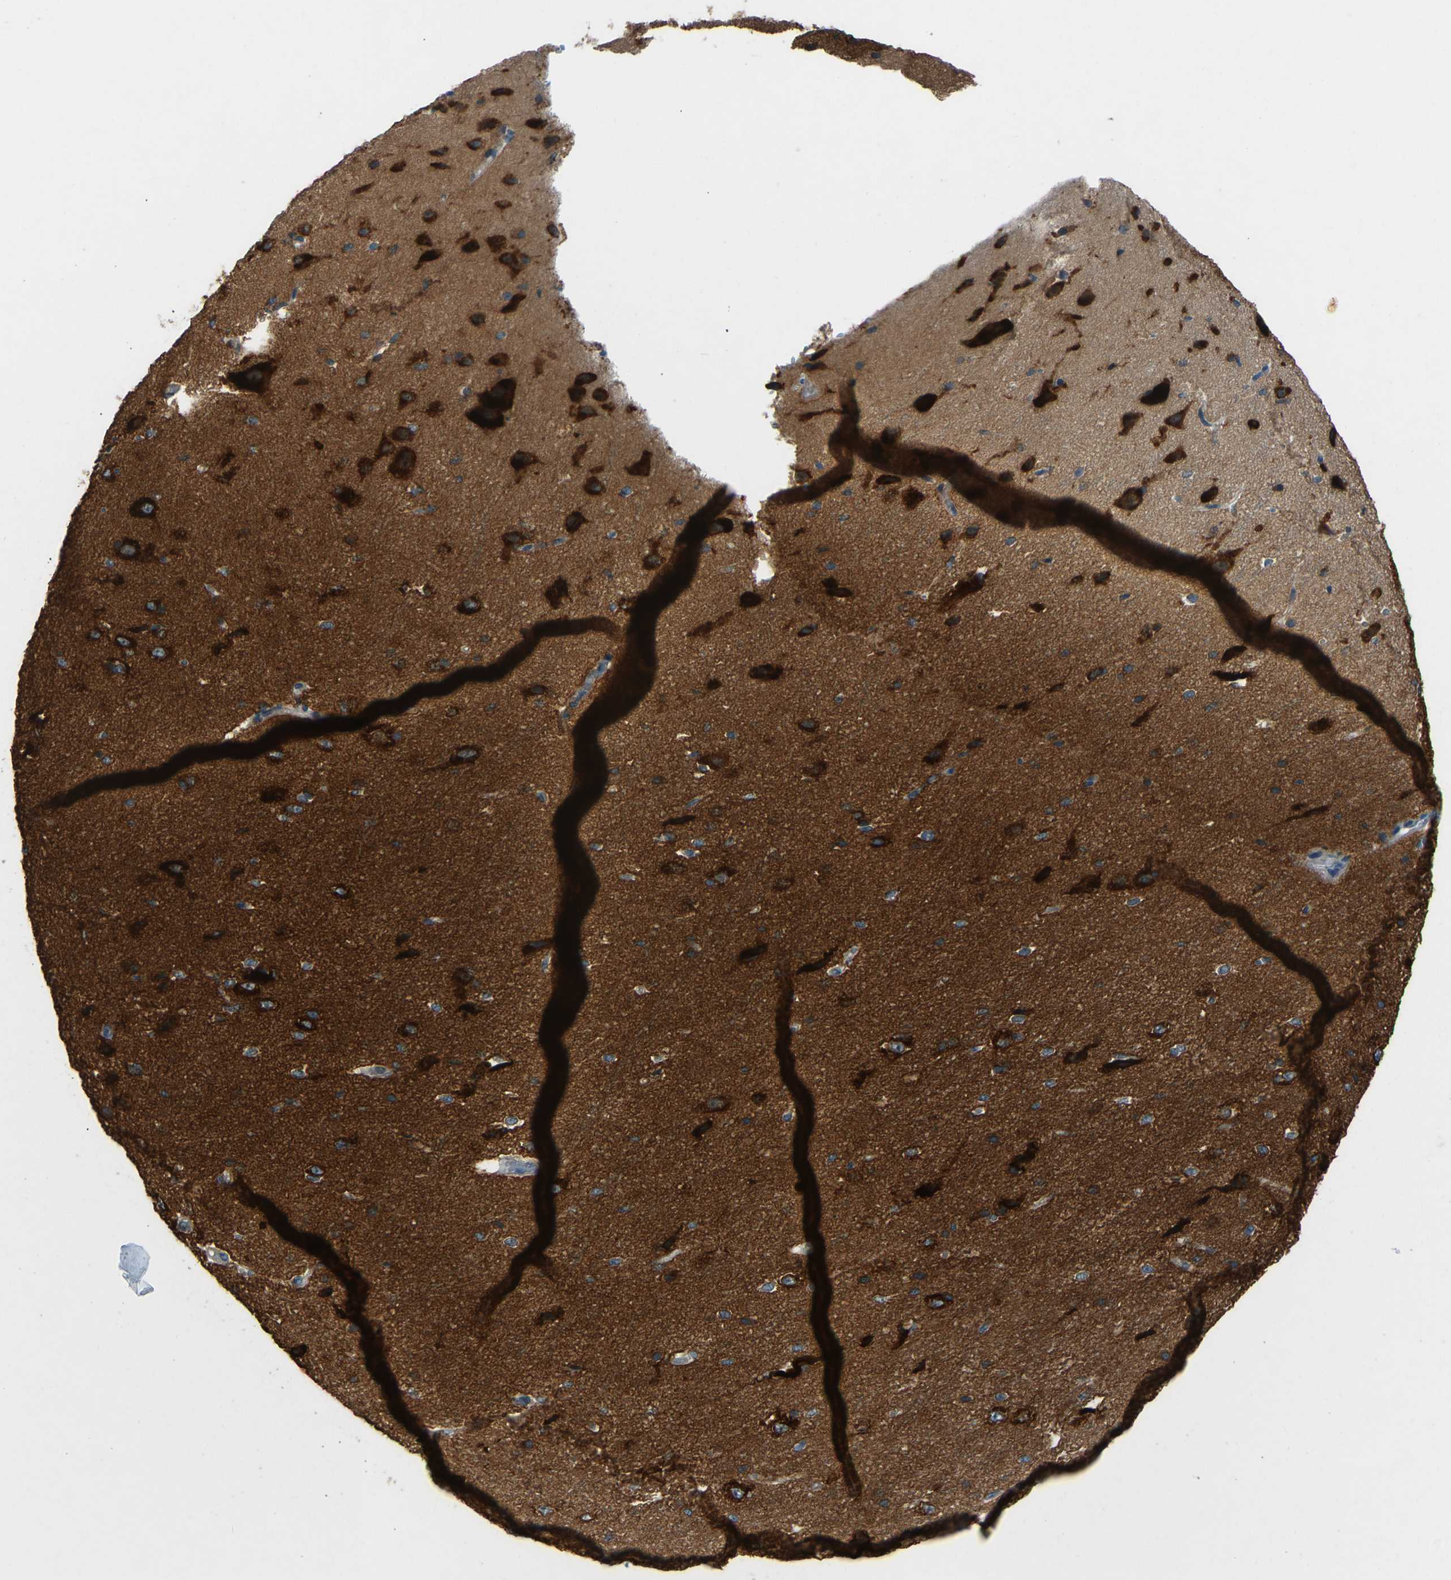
{"staining": {"intensity": "moderate", "quantity": ">75%", "location": "cytoplasmic/membranous"}, "tissue": "cerebral cortex", "cell_type": "Endothelial cells", "image_type": "normal", "snomed": [{"axis": "morphology", "description": "Normal tissue, NOS"}, {"axis": "morphology", "description": "Developmental malformation"}, {"axis": "topography", "description": "Cerebral cortex"}], "caption": "Human cerebral cortex stained for a protein (brown) exhibits moderate cytoplasmic/membranous positive positivity in approximately >75% of endothelial cells.", "gene": "STAU2", "patient": {"sex": "female", "age": 30}}